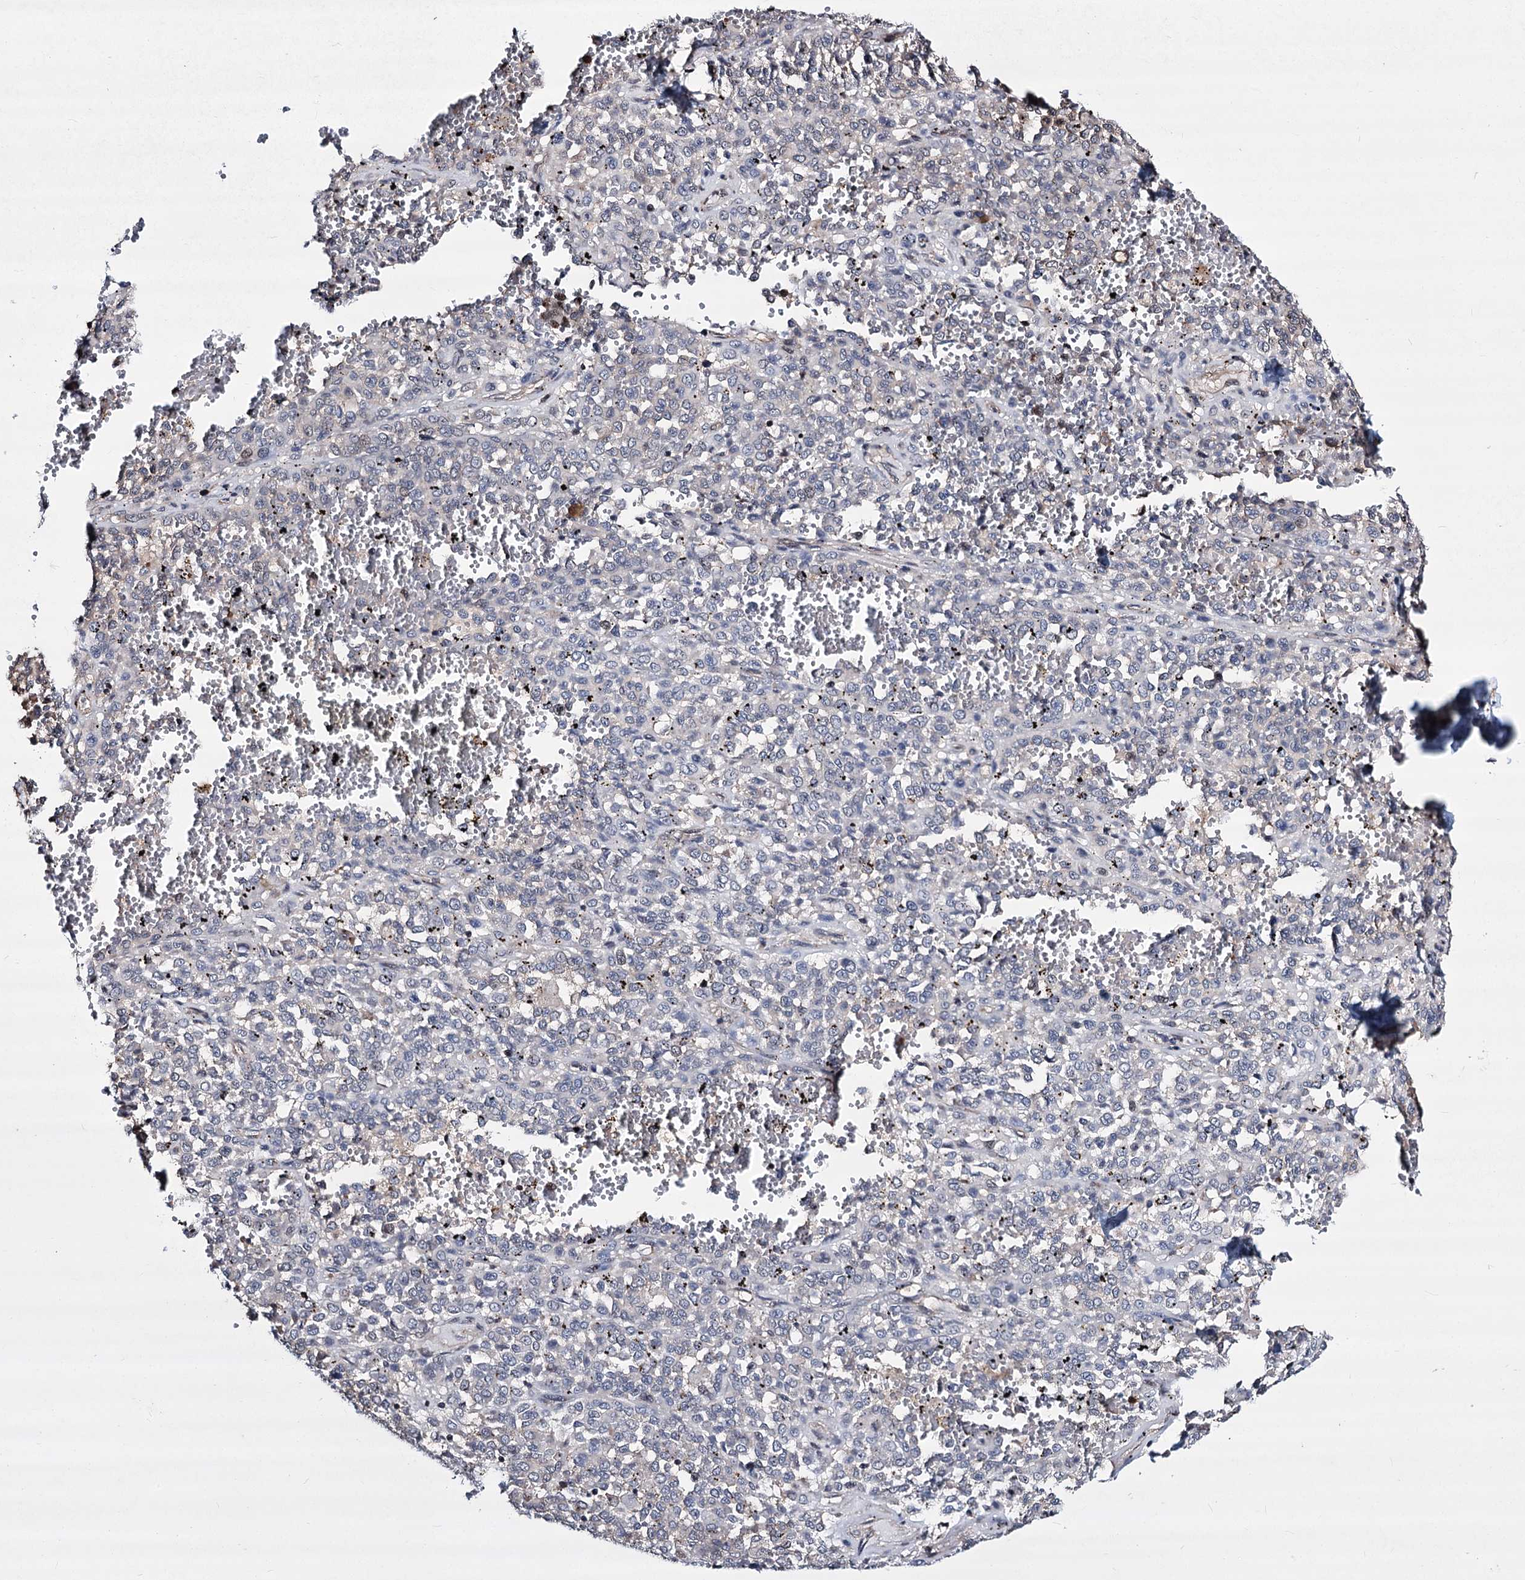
{"staining": {"intensity": "negative", "quantity": "none", "location": "none"}, "tissue": "melanoma", "cell_type": "Tumor cells", "image_type": "cancer", "snomed": [{"axis": "morphology", "description": "Malignant melanoma, Metastatic site"}, {"axis": "topography", "description": "Pancreas"}], "caption": "Melanoma stained for a protein using immunohistochemistry (IHC) reveals no expression tumor cells.", "gene": "CHMP7", "patient": {"sex": "female", "age": 30}}